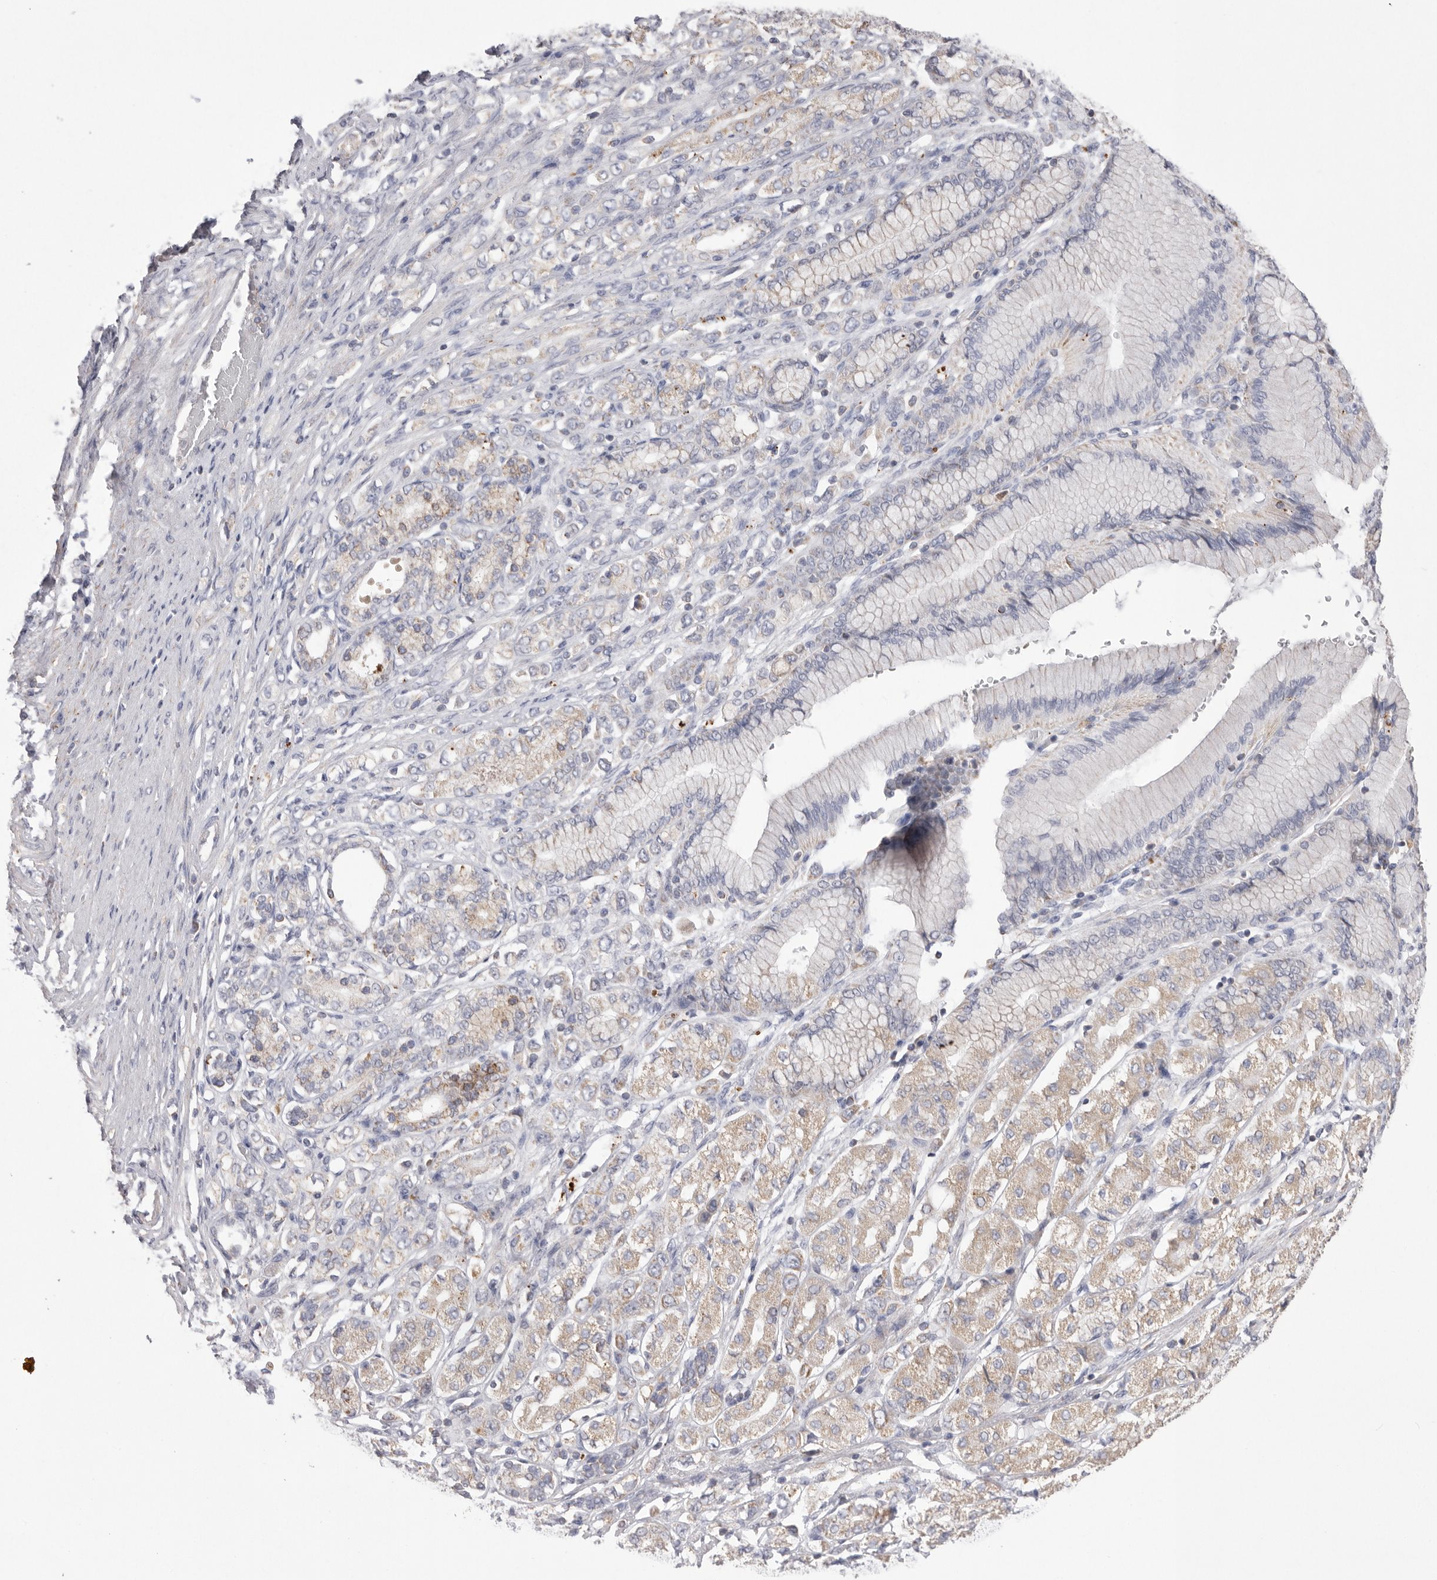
{"staining": {"intensity": "weak", "quantity": "<25%", "location": "cytoplasmic/membranous"}, "tissue": "stomach cancer", "cell_type": "Tumor cells", "image_type": "cancer", "snomed": [{"axis": "morphology", "description": "Adenocarcinoma, NOS"}, {"axis": "topography", "description": "Stomach"}], "caption": "The immunohistochemistry photomicrograph has no significant staining in tumor cells of stomach cancer tissue.", "gene": "VDAC3", "patient": {"sex": "female", "age": 65}}